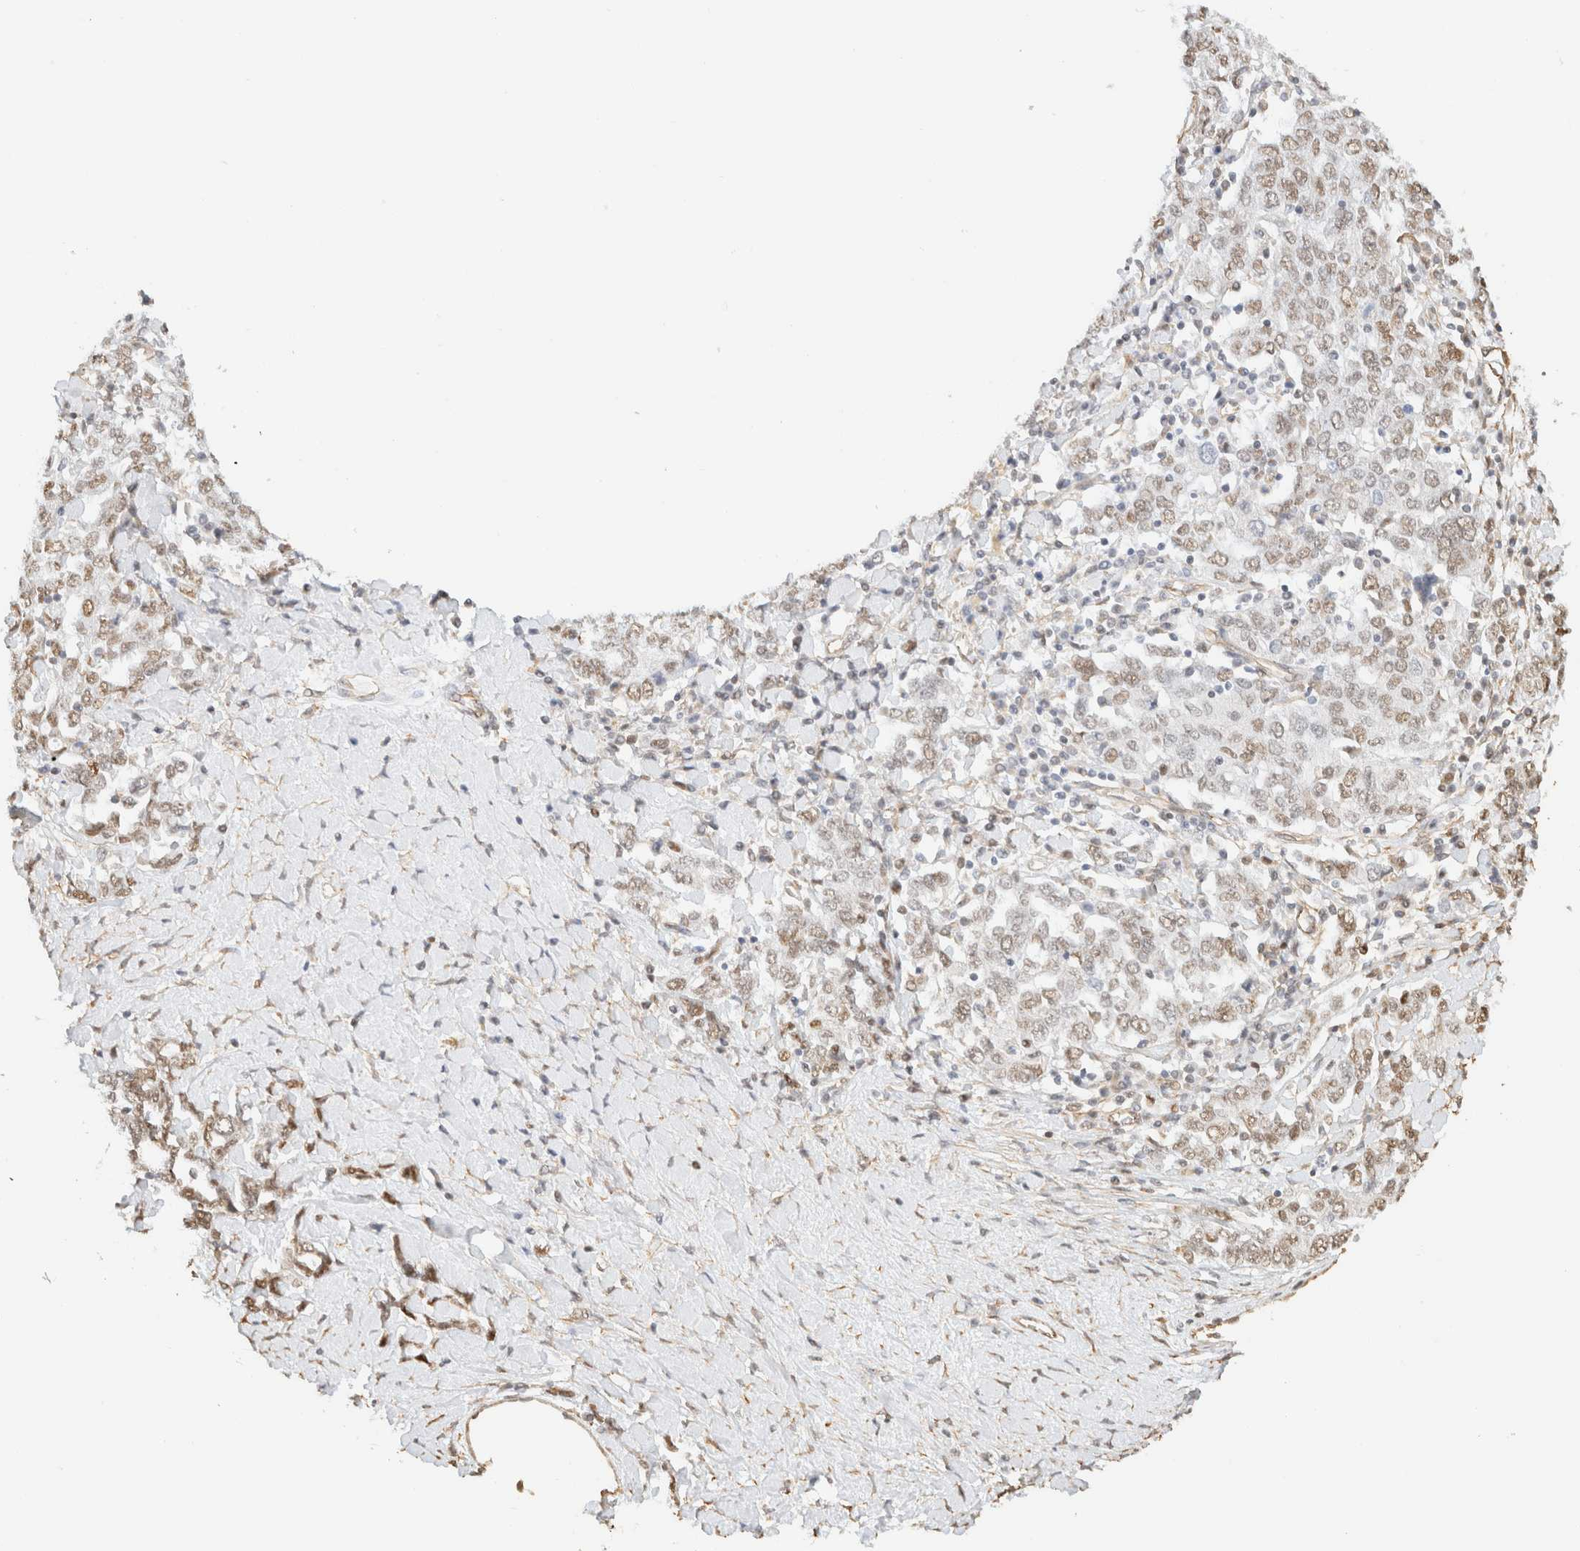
{"staining": {"intensity": "moderate", "quantity": "<25%", "location": "nuclear"}, "tissue": "ovarian cancer", "cell_type": "Tumor cells", "image_type": "cancer", "snomed": [{"axis": "morphology", "description": "Carcinoma, endometroid"}, {"axis": "topography", "description": "Ovary"}], "caption": "IHC (DAB (3,3'-diaminobenzidine)) staining of human ovarian cancer (endometroid carcinoma) displays moderate nuclear protein positivity in about <25% of tumor cells.", "gene": "ARID5A", "patient": {"sex": "female", "age": 62}}